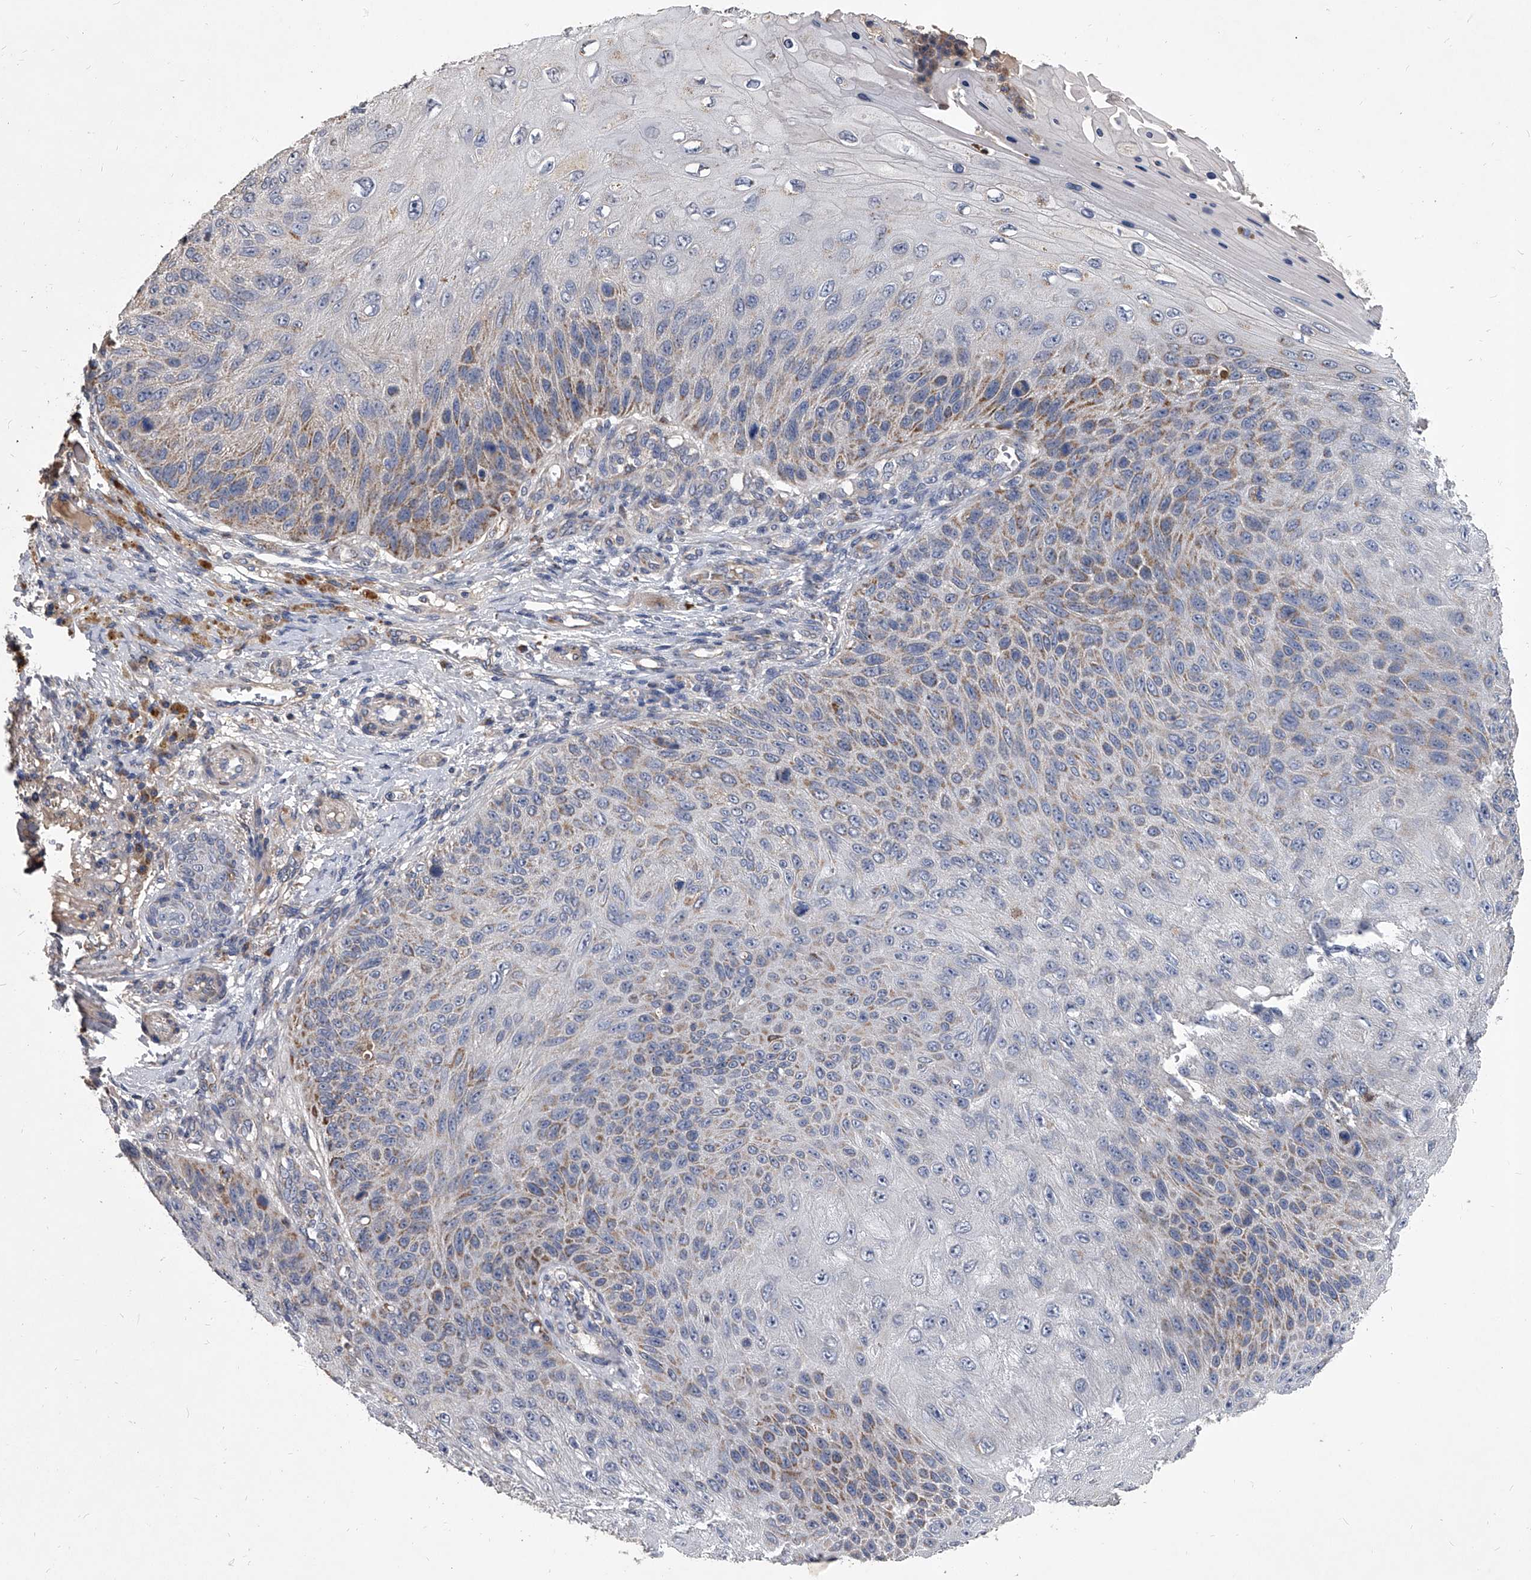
{"staining": {"intensity": "moderate", "quantity": "25%-75%", "location": "cytoplasmic/membranous"}, "tissue": "skin cancer", "cell_type": "Tumor cells", "image_type": "cancer", "snomed": [{"axis": "morphology", "description": "Squamous cell carcinoma, NOS"}, {"axis": "topography", "description": "Skin"}], "caption": "Tumor cells show moderate cytoplasmic/membranous expression in about 25%-75% of cells in skin cancer (squamous cell carcinoma).", "gene": "NRP1", "patient": {"sex": "female", "age": 88}}